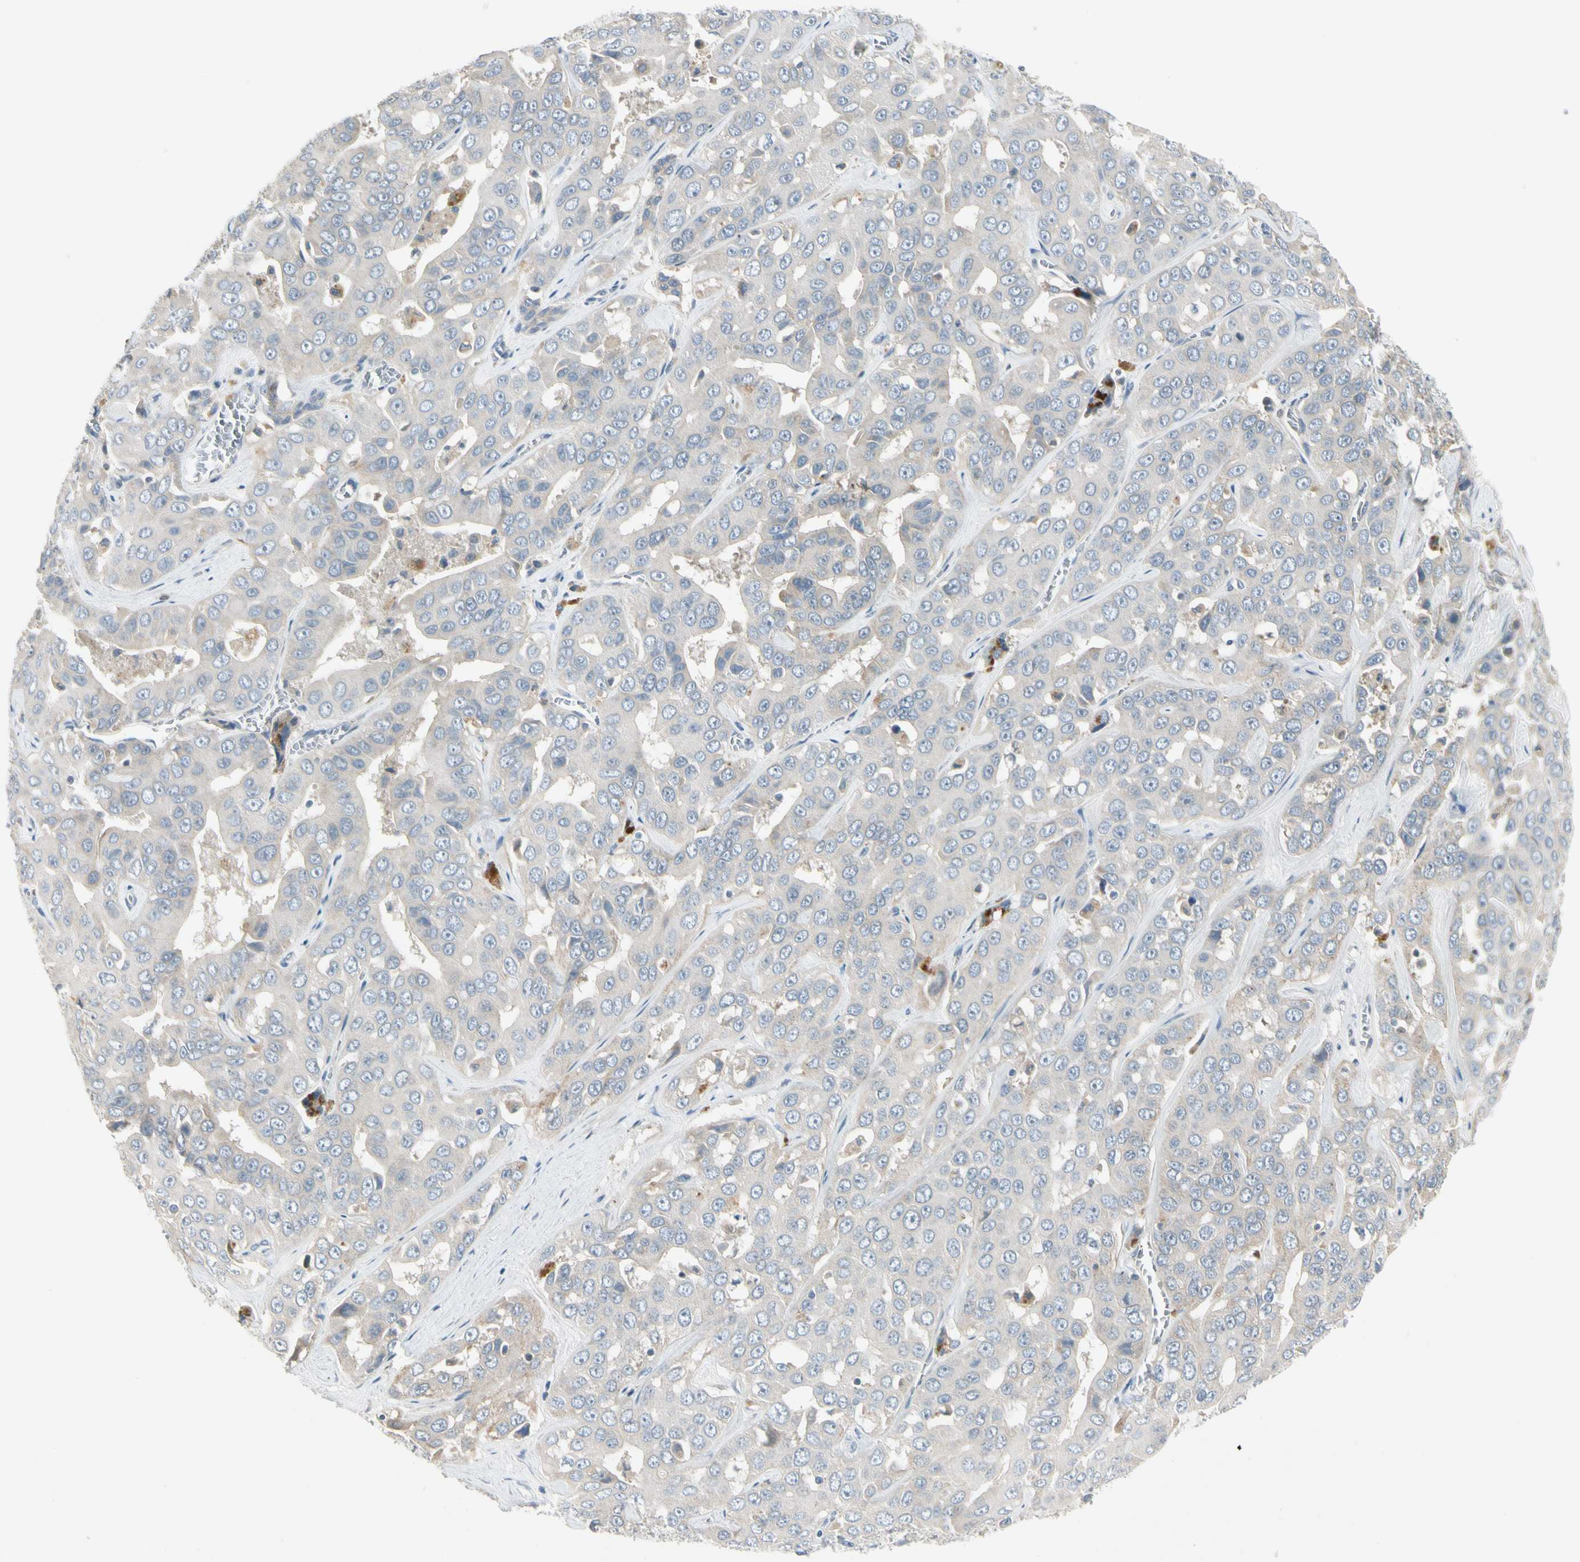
{"staining": {"intensity": "weak", "quantity": "<25%", "location": "cytoplasmic/membranous"}, "tissue": "liver cancer", "cell_type": "Tumor cells", "image_type": "cancer", "snomed": [{"axis": "morphology", "description": "Cholangiocarcinoma"}, {"axis": "topography", "description": "Liver"}], "caption": "High magnification brightfield microscopy of liver cancer stained with DAB (3,3'-diaminobenzidine) (brown) and counterstained with hematoxylin (blue): tumor cells show no significant positivity.", "gene": "ICAM5", "patient": {"sex": "female", "age": 52}}